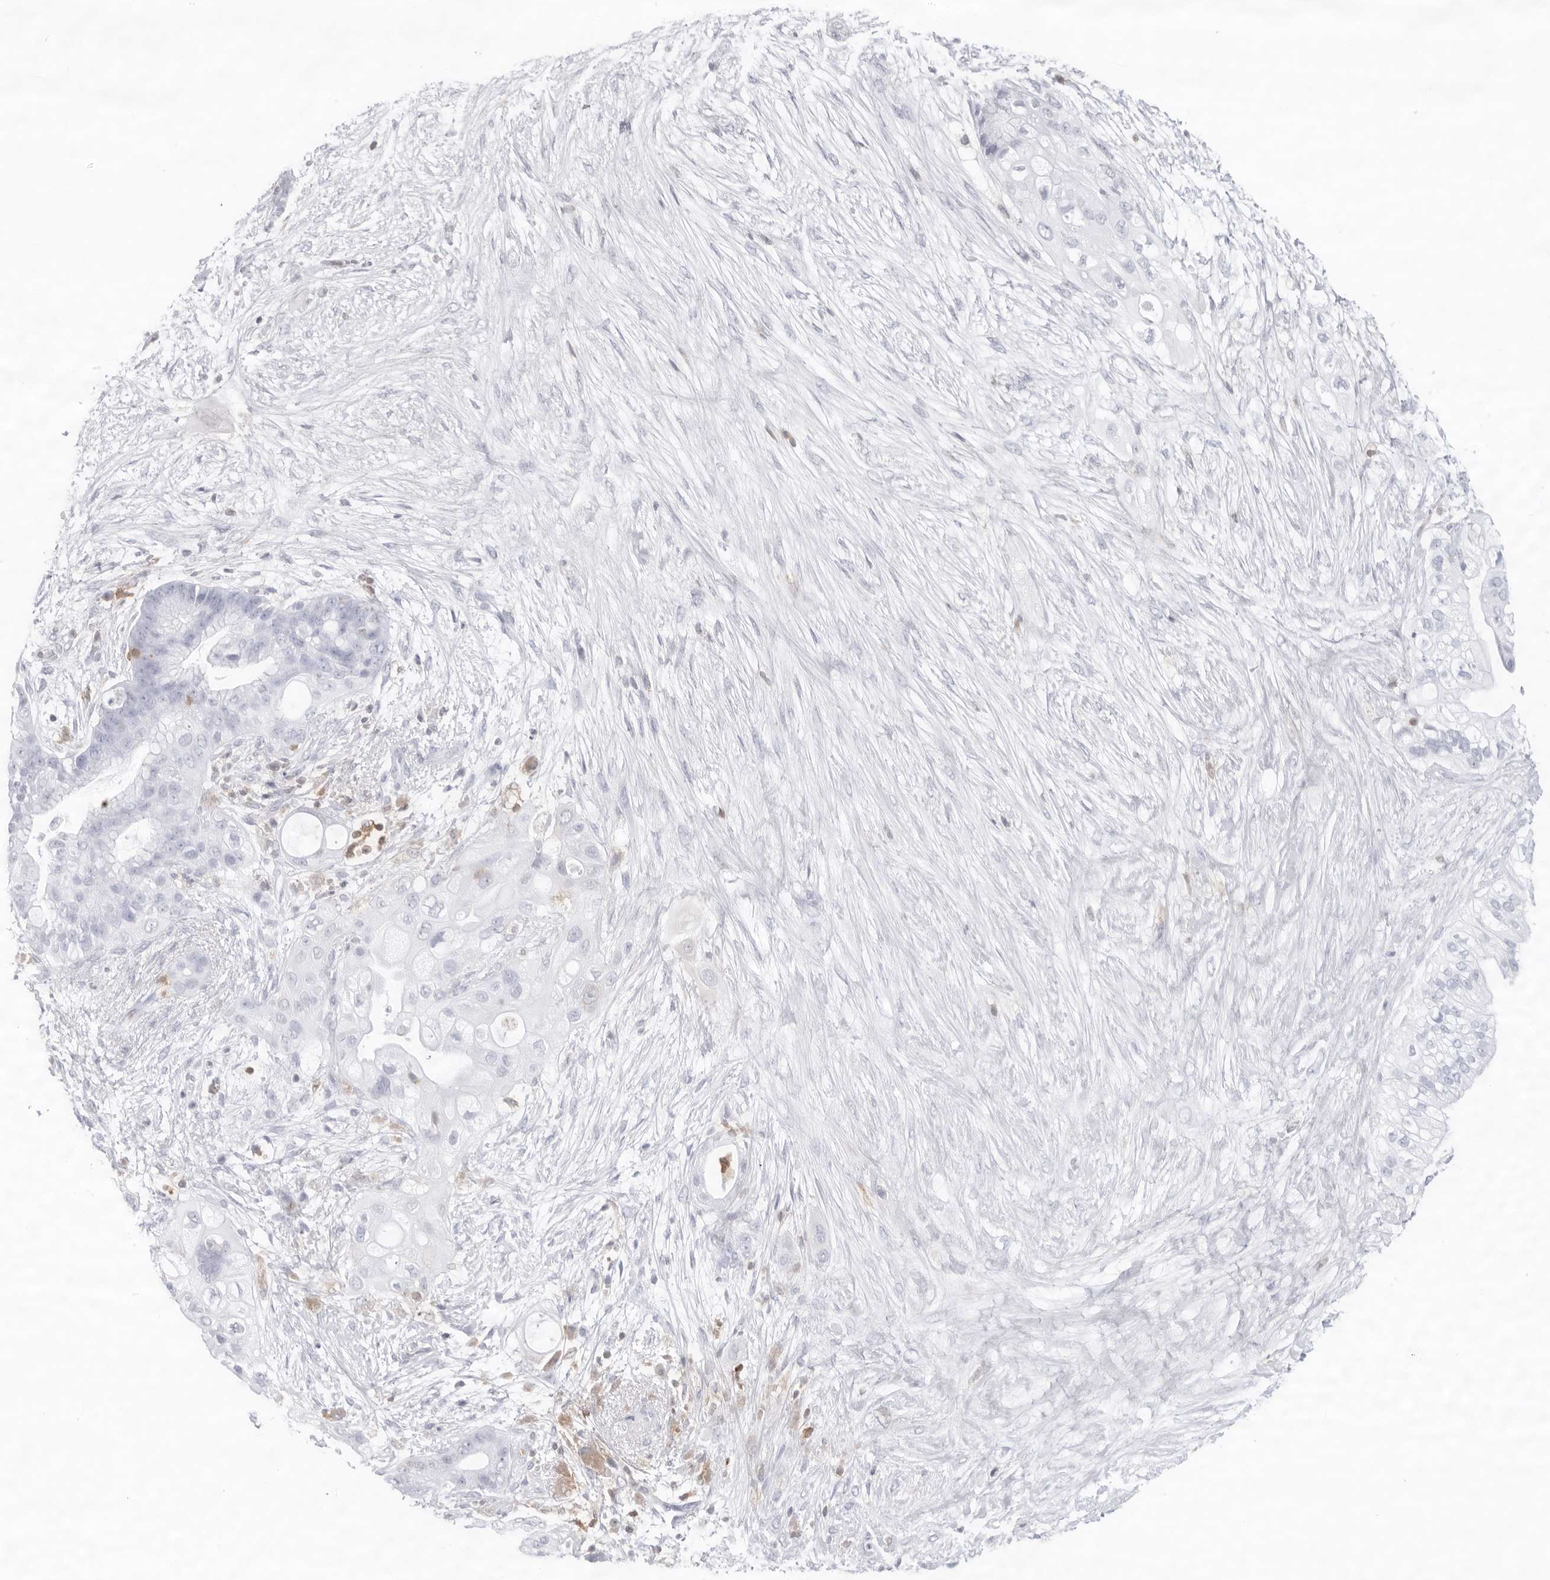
{"staining": {"intensity": "negative", "quantity": "none", "location": "none"}, "tissue": "pancreatic cancer", "cell_type": "Tumor cells", "image_type": "cancer", "snomed": [{"axis": "morphology", "description": "Adenocarcinoma, NOS"}, {"axis": "topography", "description": "Pancreas"}], "caption": "Immunohistochemistry histopathology image of human adenocarcinoma (pancreatic) stained for a protein (brown), which reveals no positivity in tumor cells.", "gene": "FMNL1", "patient": {"sex": "male", "age": 53}}